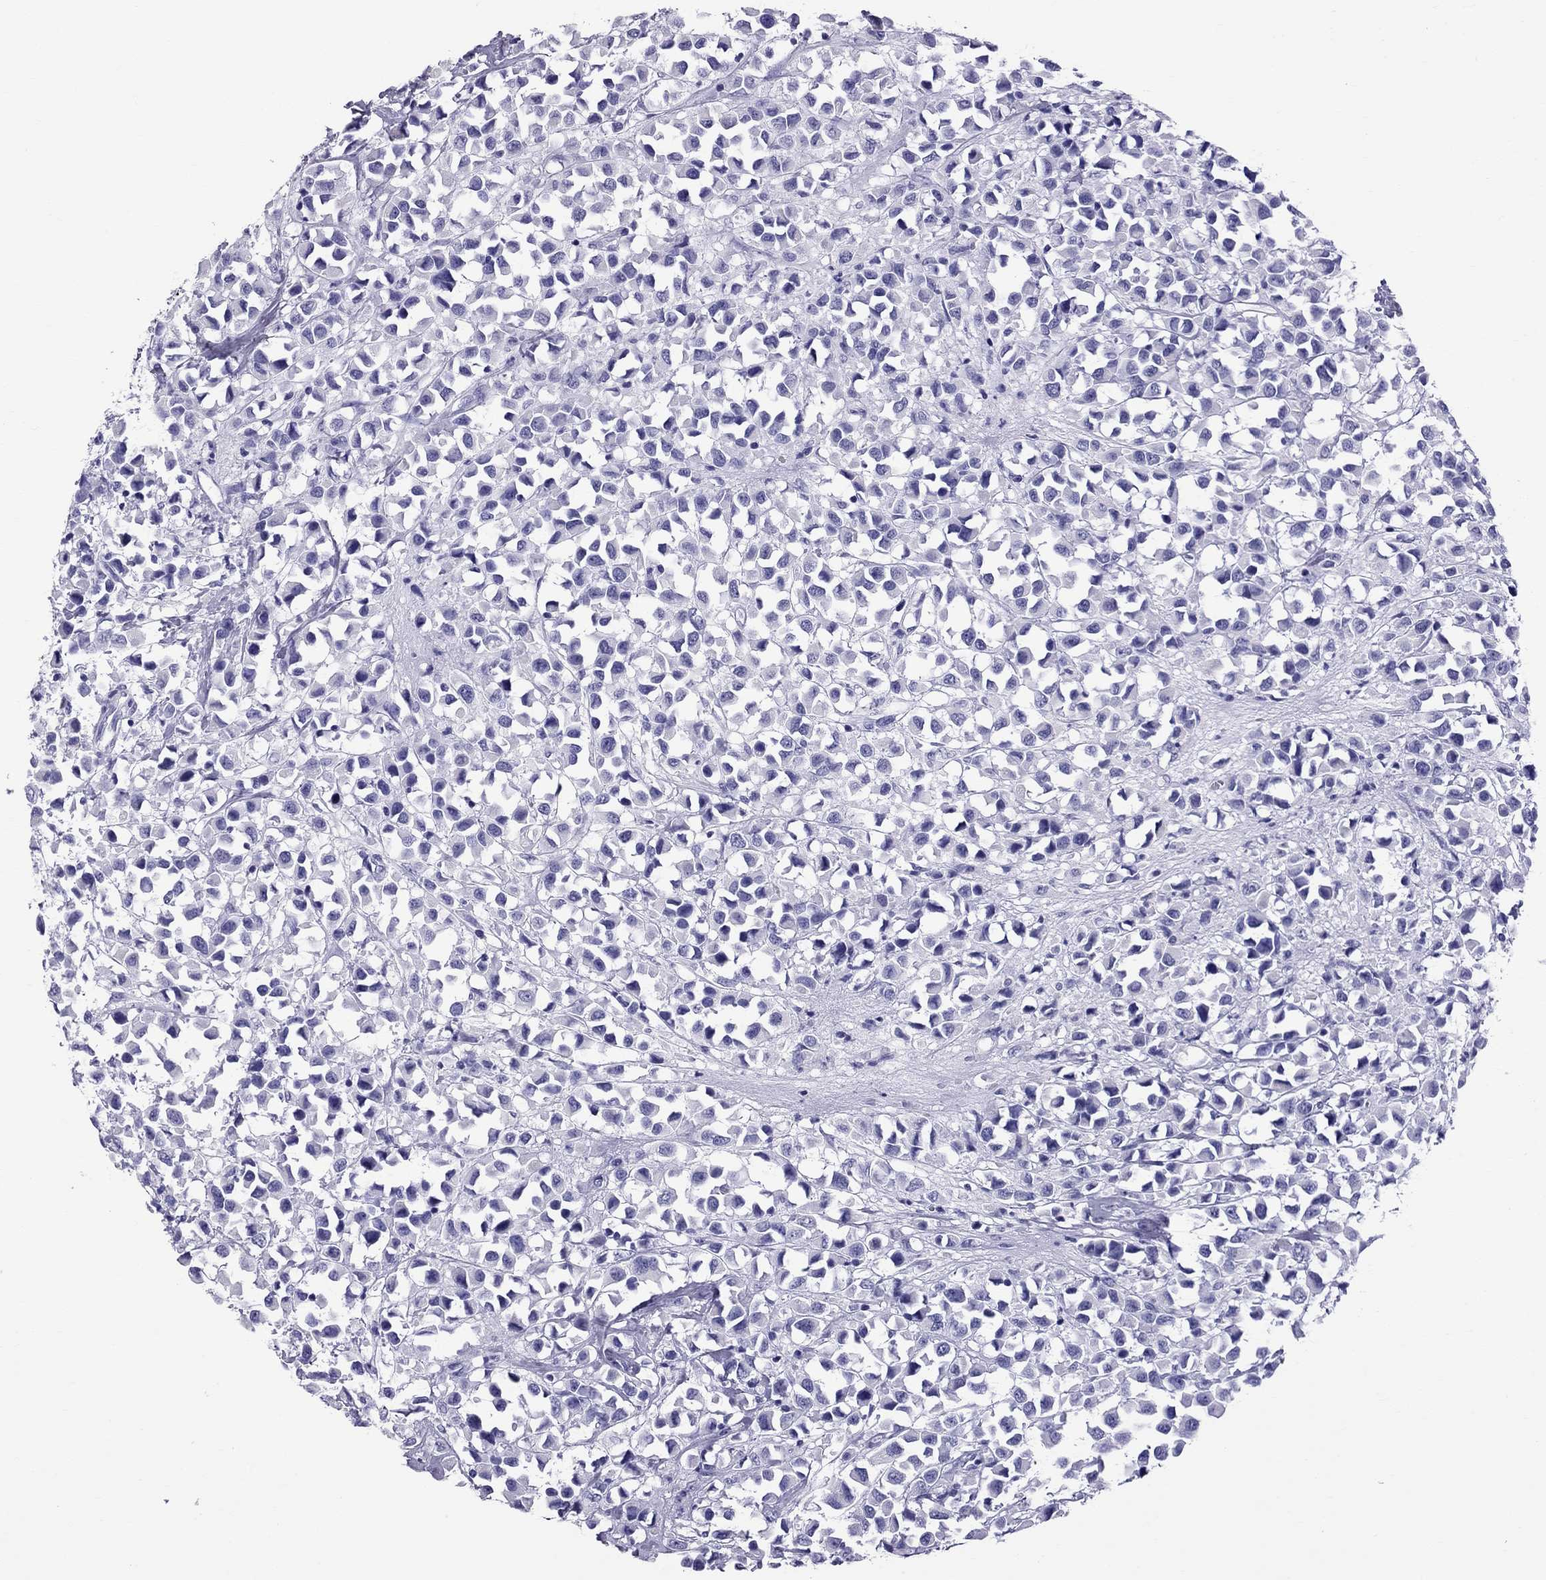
{"staining": {"intensity": "negative", "quantity": "none", "location": "none"}, "tissue": "breast cancer", "cell_type": "Tumor cells", "image_type": "cancer", "snomed": [{"axis": "morphology", "description": "Duct carcinoma"}, {"axis": "topography", "description": "Breast"}], "caption": "Protein analysis of breast invasive ductal carcinoma exhibits no significant positivity in tumor cells. (Brightfield microscopy of DAB (3,3'-diaminobenzidine) immunohistochemistry (IHC) at high magnification).", "gene": "SCART1", "patient": {"sex": "female", "age": 61}}